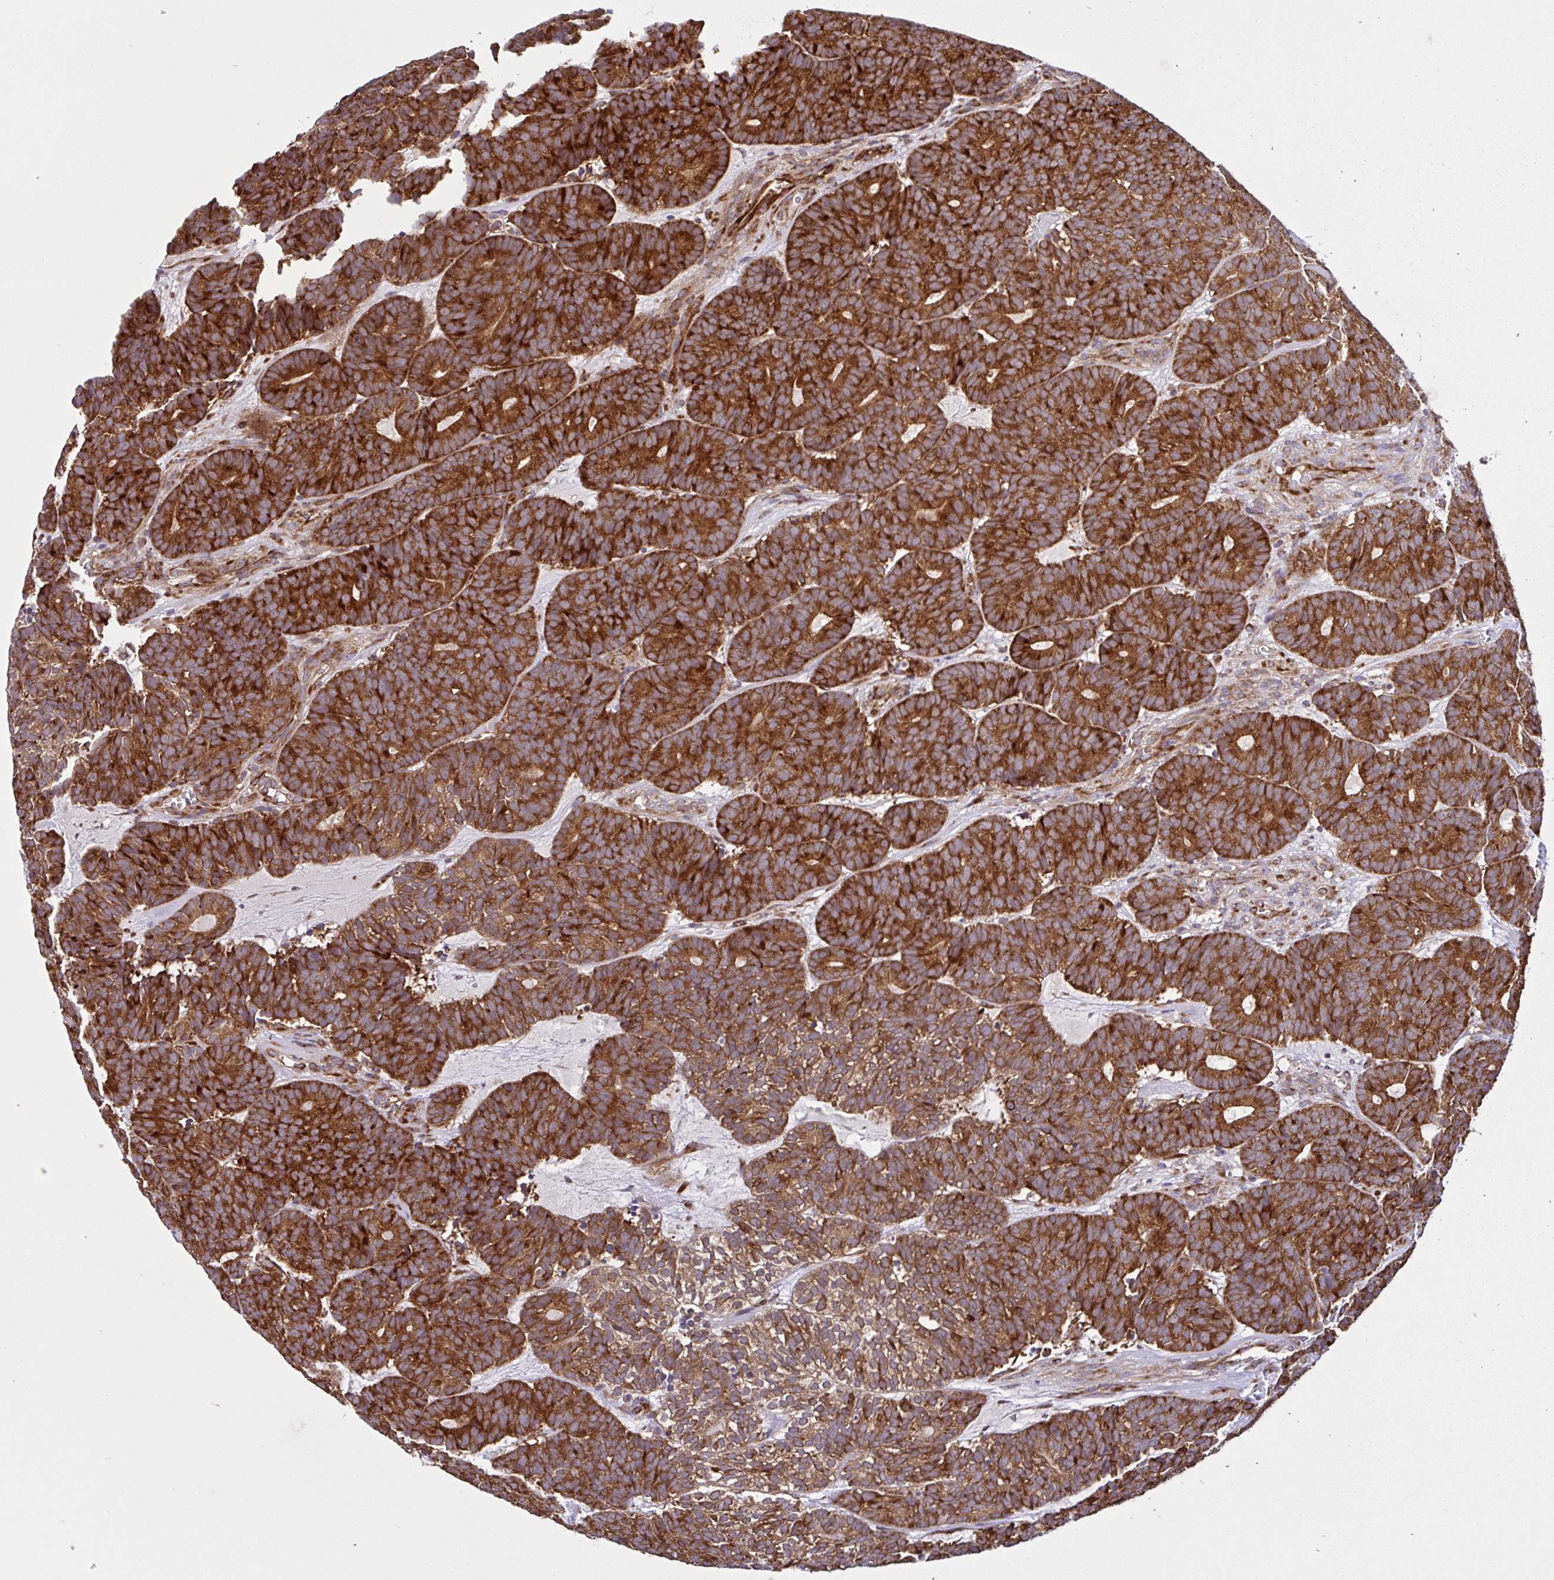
{"staining": {"intensity": "strong", "quantity": ">75%", "location": "cytoplasmic/membranous"}, "tissue": "head and neck cancer", "cell_type": "Tumor cells", "image_type": "cancer", "snomed": [{"axis": "morphology", "description": "Adenocarcinoma, NOS"}, {"axis": "topography", "description": "Head-Neck"}], "caption": "The immunohistochemical stain labels strong cytoplasmic/membranous staining in tumor cells of adenocarcinoma (head and neck) tissue.", "gene": "NTPCR", "patient": {"sex": "female", "age": 81}}